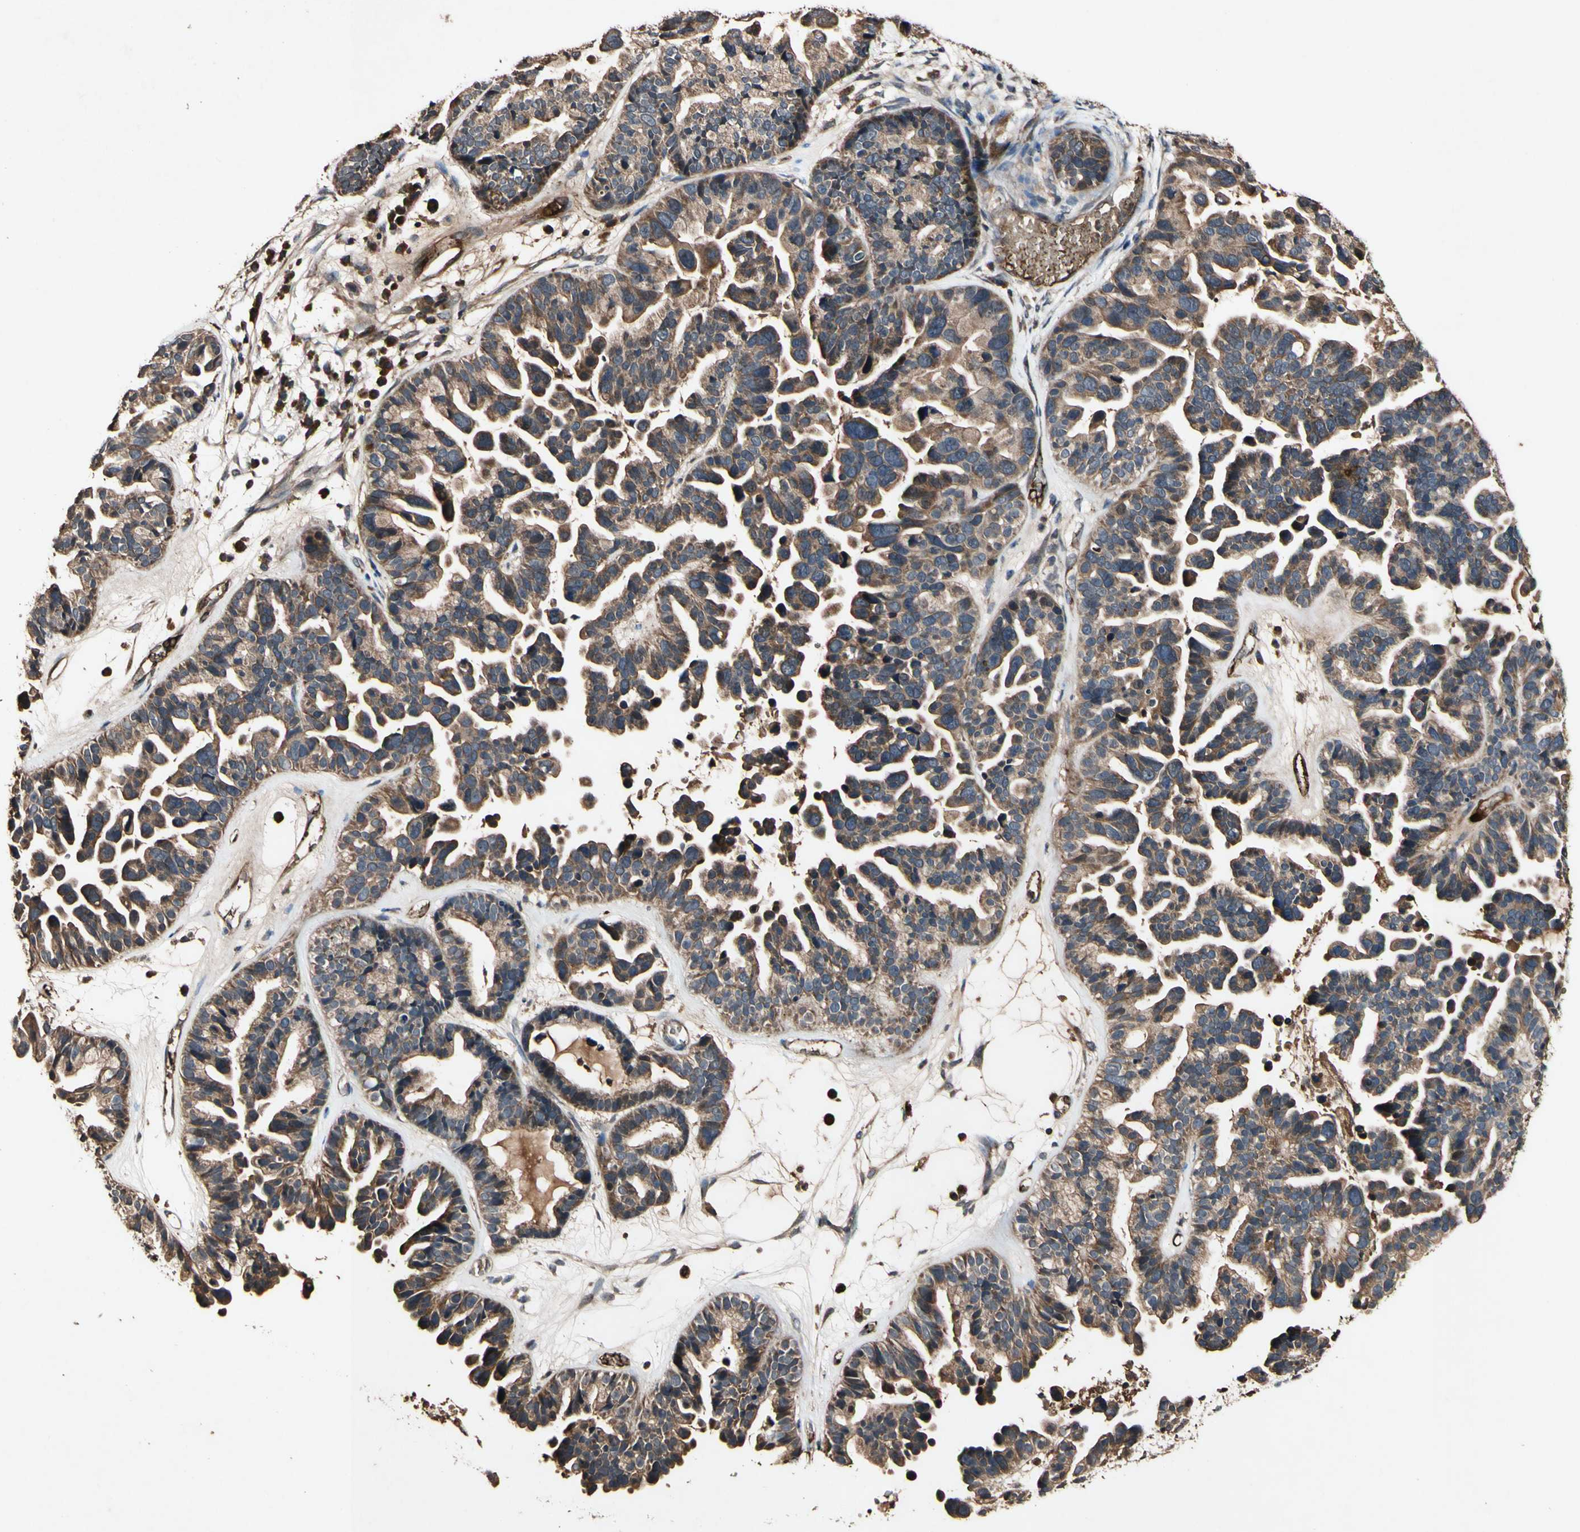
{"staining": {"intensity": "moderate", "quantity": ">75%", "location": "cytoplasmic/membranous"}, "tissue": "ovarian cancer", "cell_type": "Tumor cells", "image_type": "cancer", "snomed": [{"axis": "morphology", "description": "Cystadenocarcinoma, serous, NOS"}, {"axis": "topography", "description": "Ovary"}], "caption": "An immunohistochemistry micrograph of neoplastic tissue is shown. Protein staining in brown highlights moderate cytoplasmic/membranous positivity in ovarian cancer within tumor cells.", "gene": "PLAT", "patient": {"sex": "female", "age": 56}}